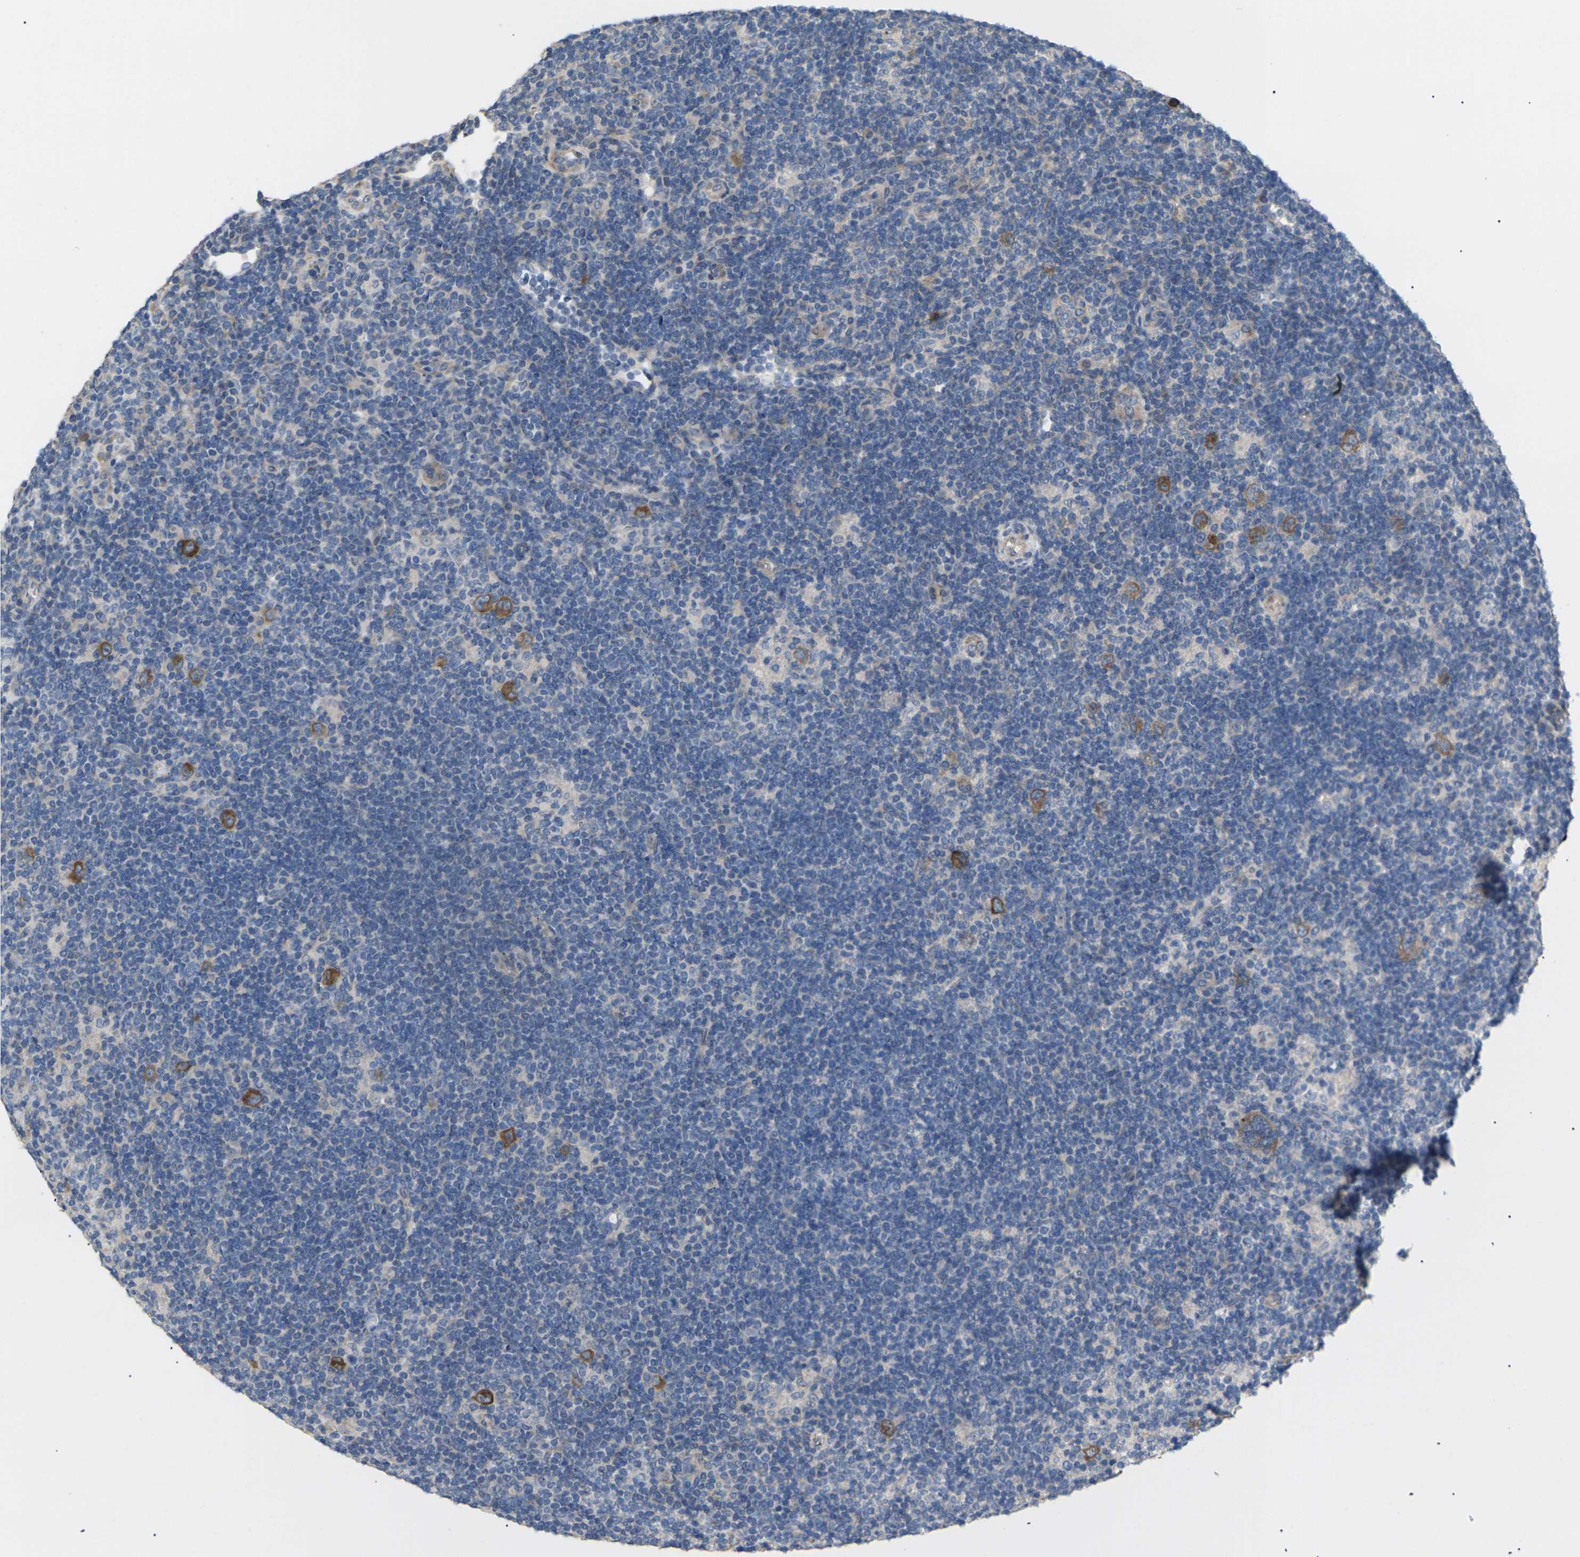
{"staining": {"intensity": "moderate", "quantity": ">75%", "location": "cytoplasmic/membranous"}, "tissue": "lymphoma", "cell_type": "Tumor cells", "image_type": "cancer", "snomed": [{"axis": "morphology", "description": "Hodgkin's disease, NOS"}, {"axis": "topography", "description": "Lymph node"}], "caption": "Lymphoma stained with a brown dye displays moderate cytoplasmic/membranous positive staining in about >75% of tumor cells.", "gene": "KLHDC8B", "patient": {"sex": "female", "age": 57}}